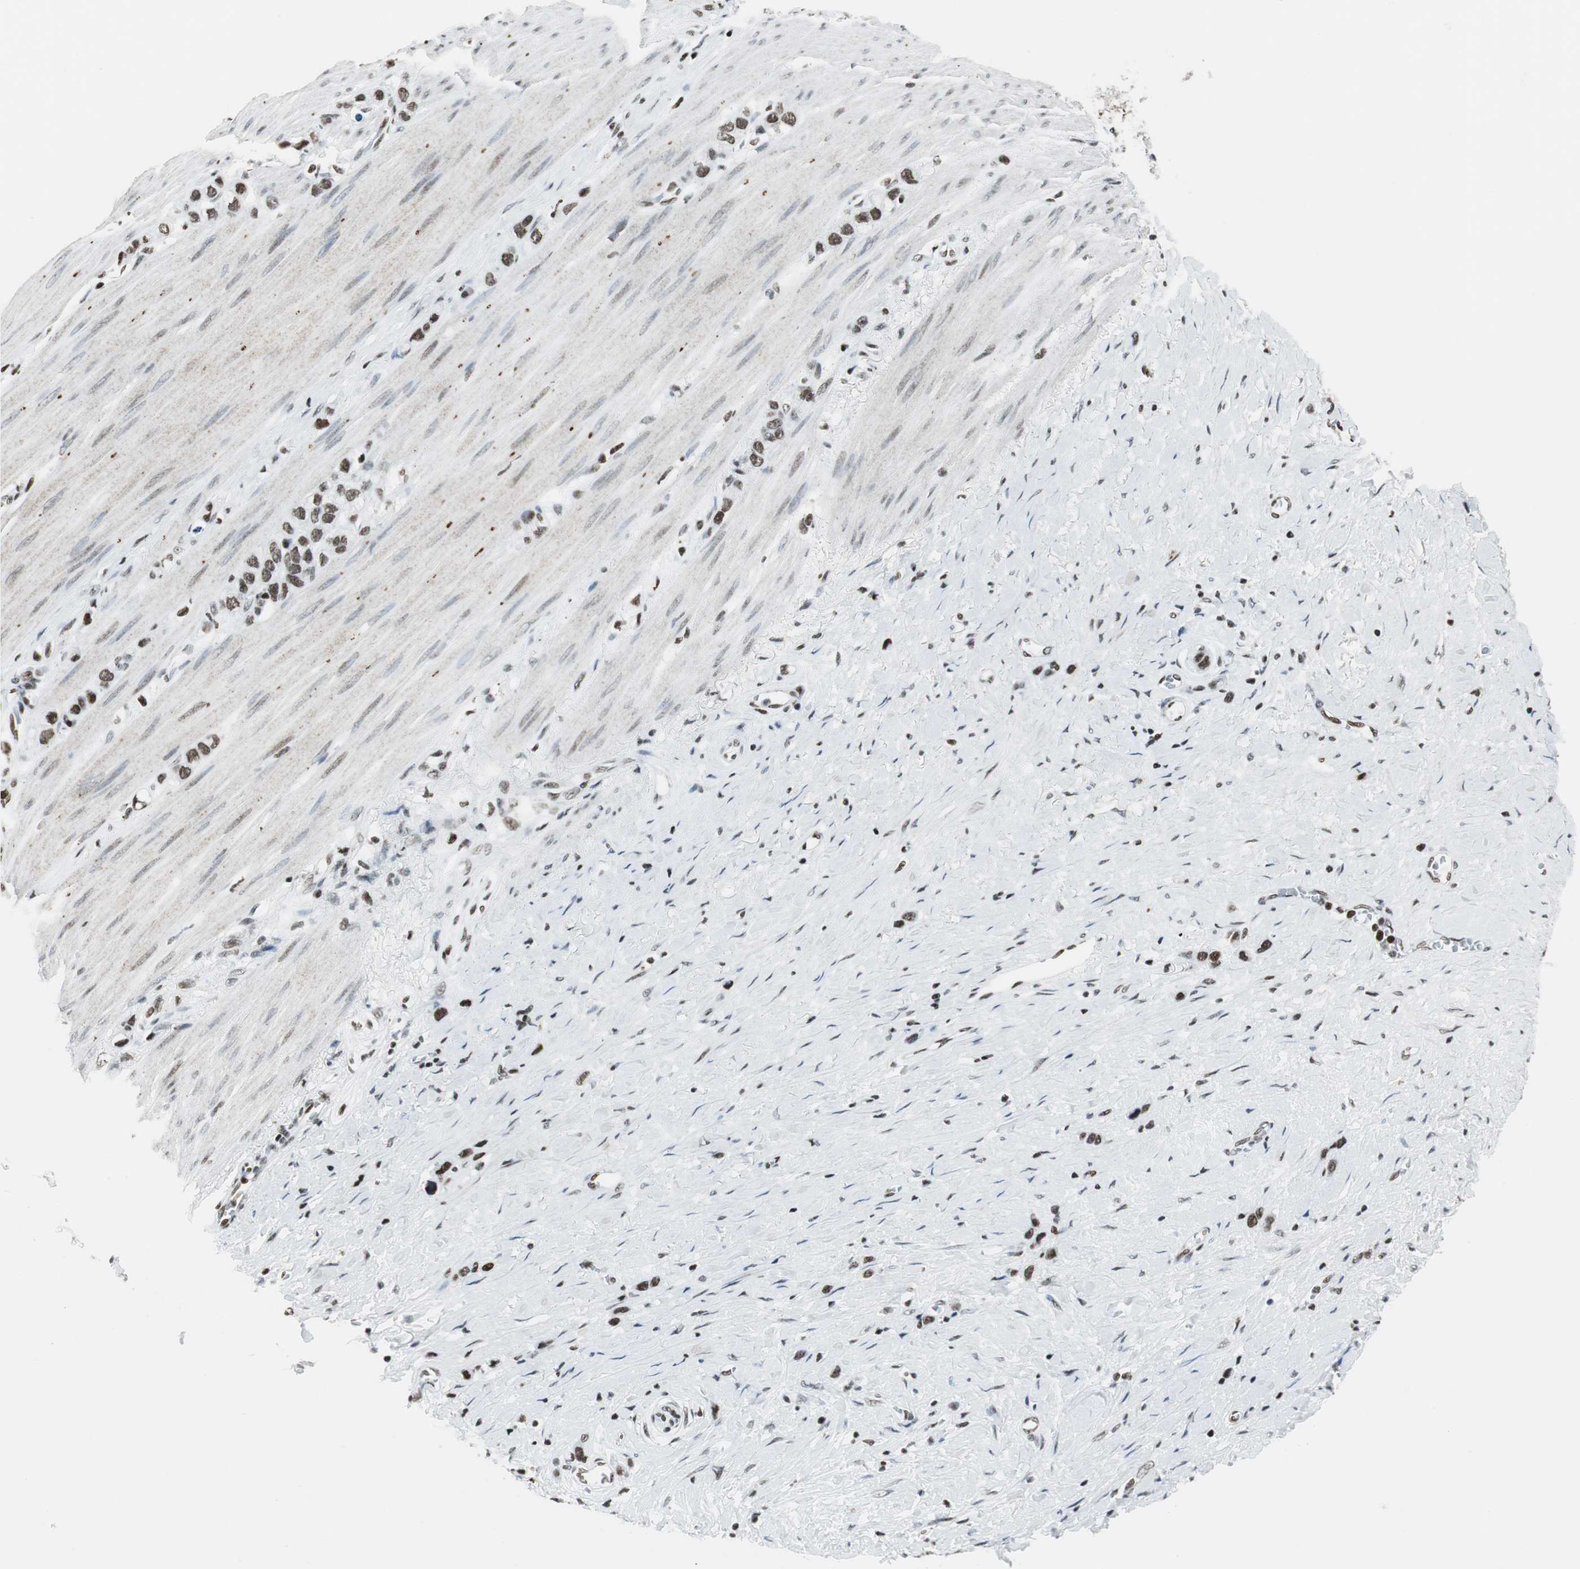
{"staining": {"intensity": "moderate", "quantity": ">75%", "location": "nuclear"}, "tissue": "stomach cancer", "cell_type": "Tumor cells", "image_type": "cancer", "snomed": [{"axis": "morphology", "description": "Normal tissue, NOS"}, {"axis": "morphology", "description": "Adenocarcinoma, NOS"}, {"axis": "morphology", "description": "Adenocarcinoma, High grade"}, {"axis": "topography", "description": "Stomach, upper"}, {"axis": "topography", "description": "Stomach"}], "caption": "Human adenocarcinoma (stomach) stained for a protein (brown) reveals moderate nuclear positive positivity in about >75% of tumor cells.", "gene": "RBBP4", "patient": {"sex": "female", "age": 65}}